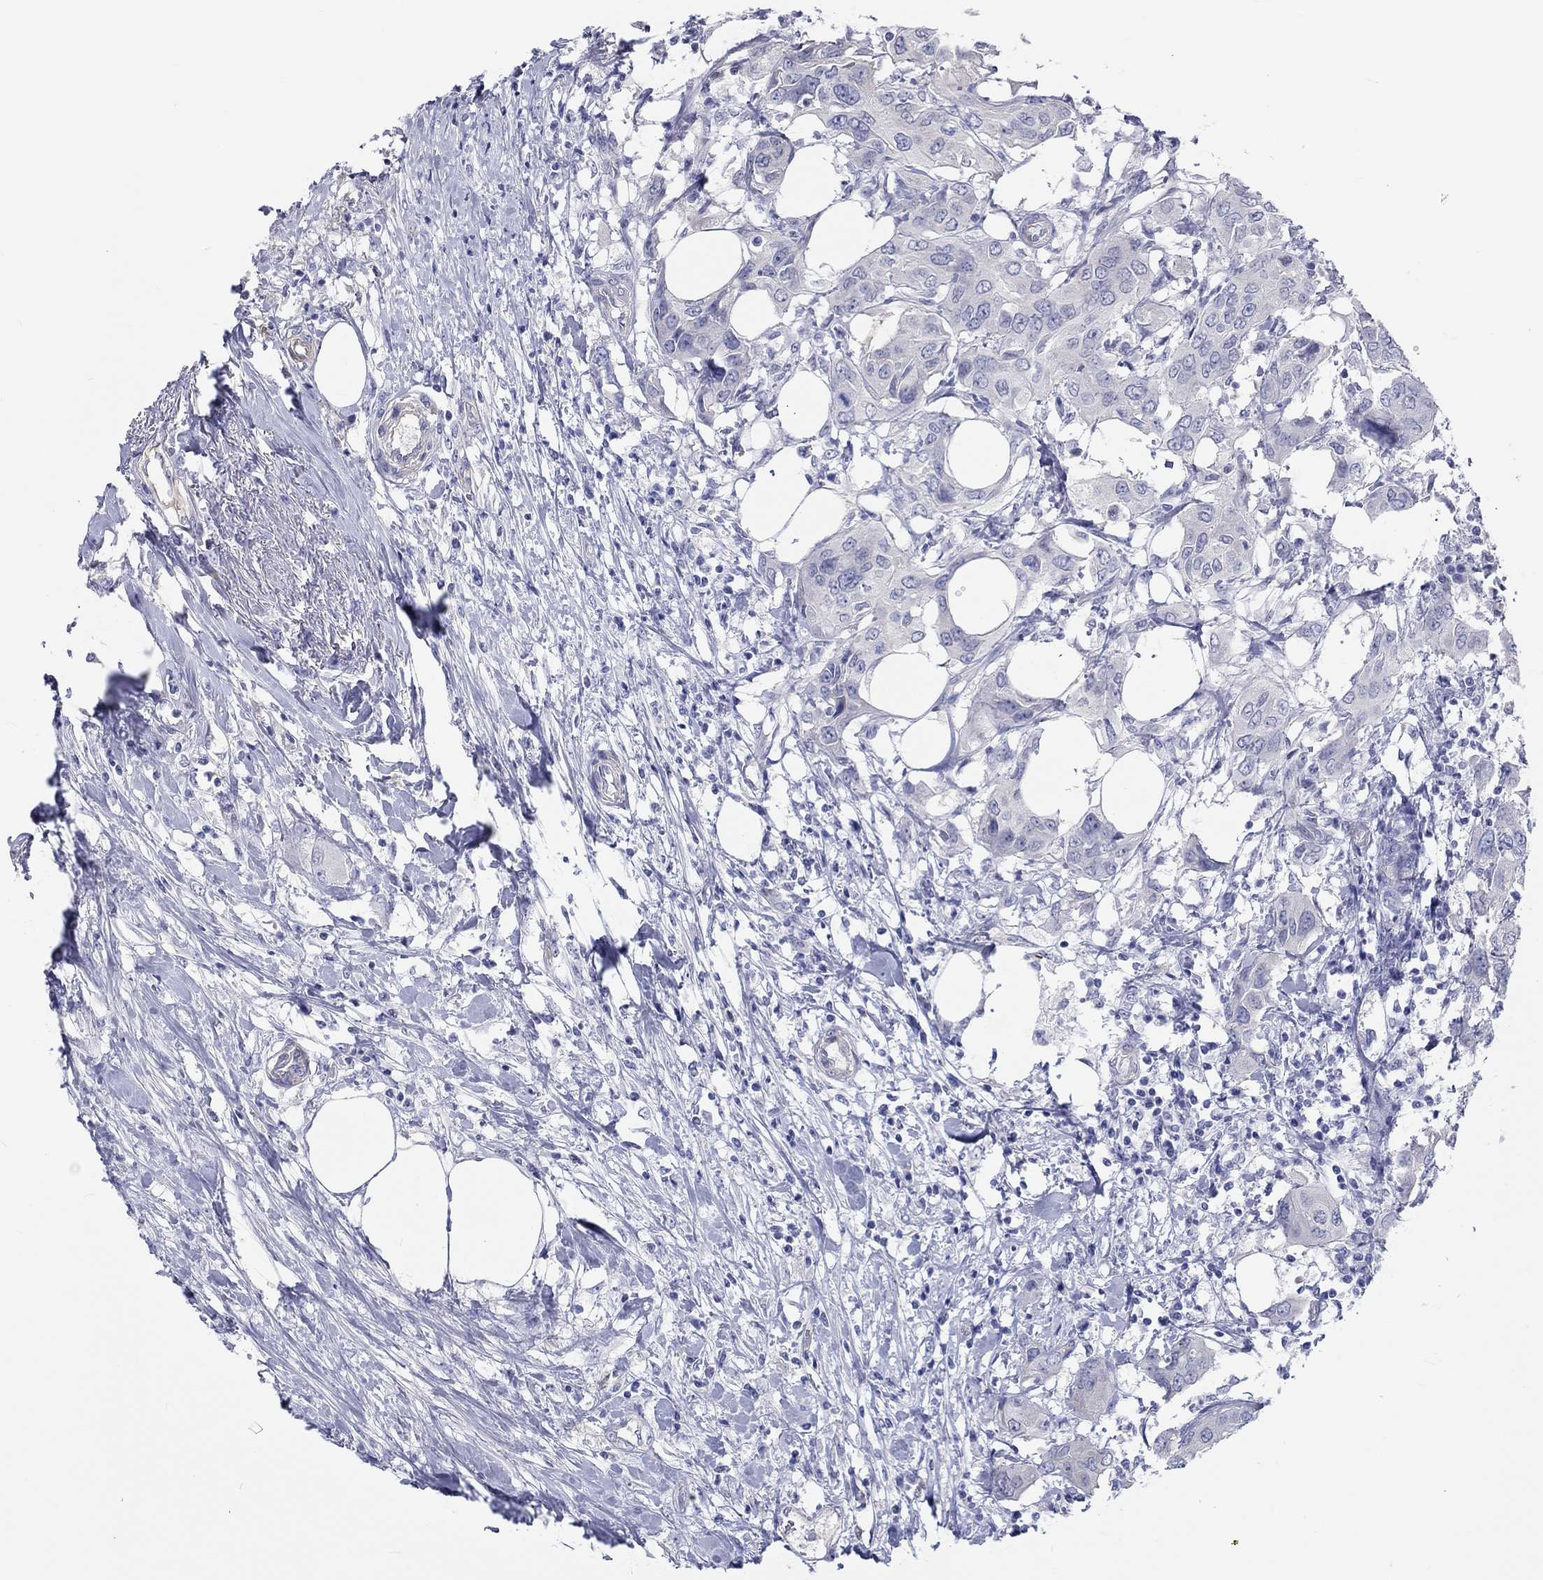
{"staining": {"intensity": "negative", "quantity": "none", "location": "none"}, "tissue": "urothelial cancer", "cell_type": "Tumor cells", "image_type": "cancer", "snomed": [{"axis": "morphology", "description": "Urothelial carcinoma, NOS"}, {"axis": "morphology", "description": "Urothelial carcinoma, High grade"}, {"axis": "topography", "description": "Urinary bladder"}], "caption": "A photomicrograph of transitional cell carcinoma stained for a protein exhibits no brown staining in tumor cells.", "gene": "CDY2B", "patient": {"sex": "male", "age": 63}}